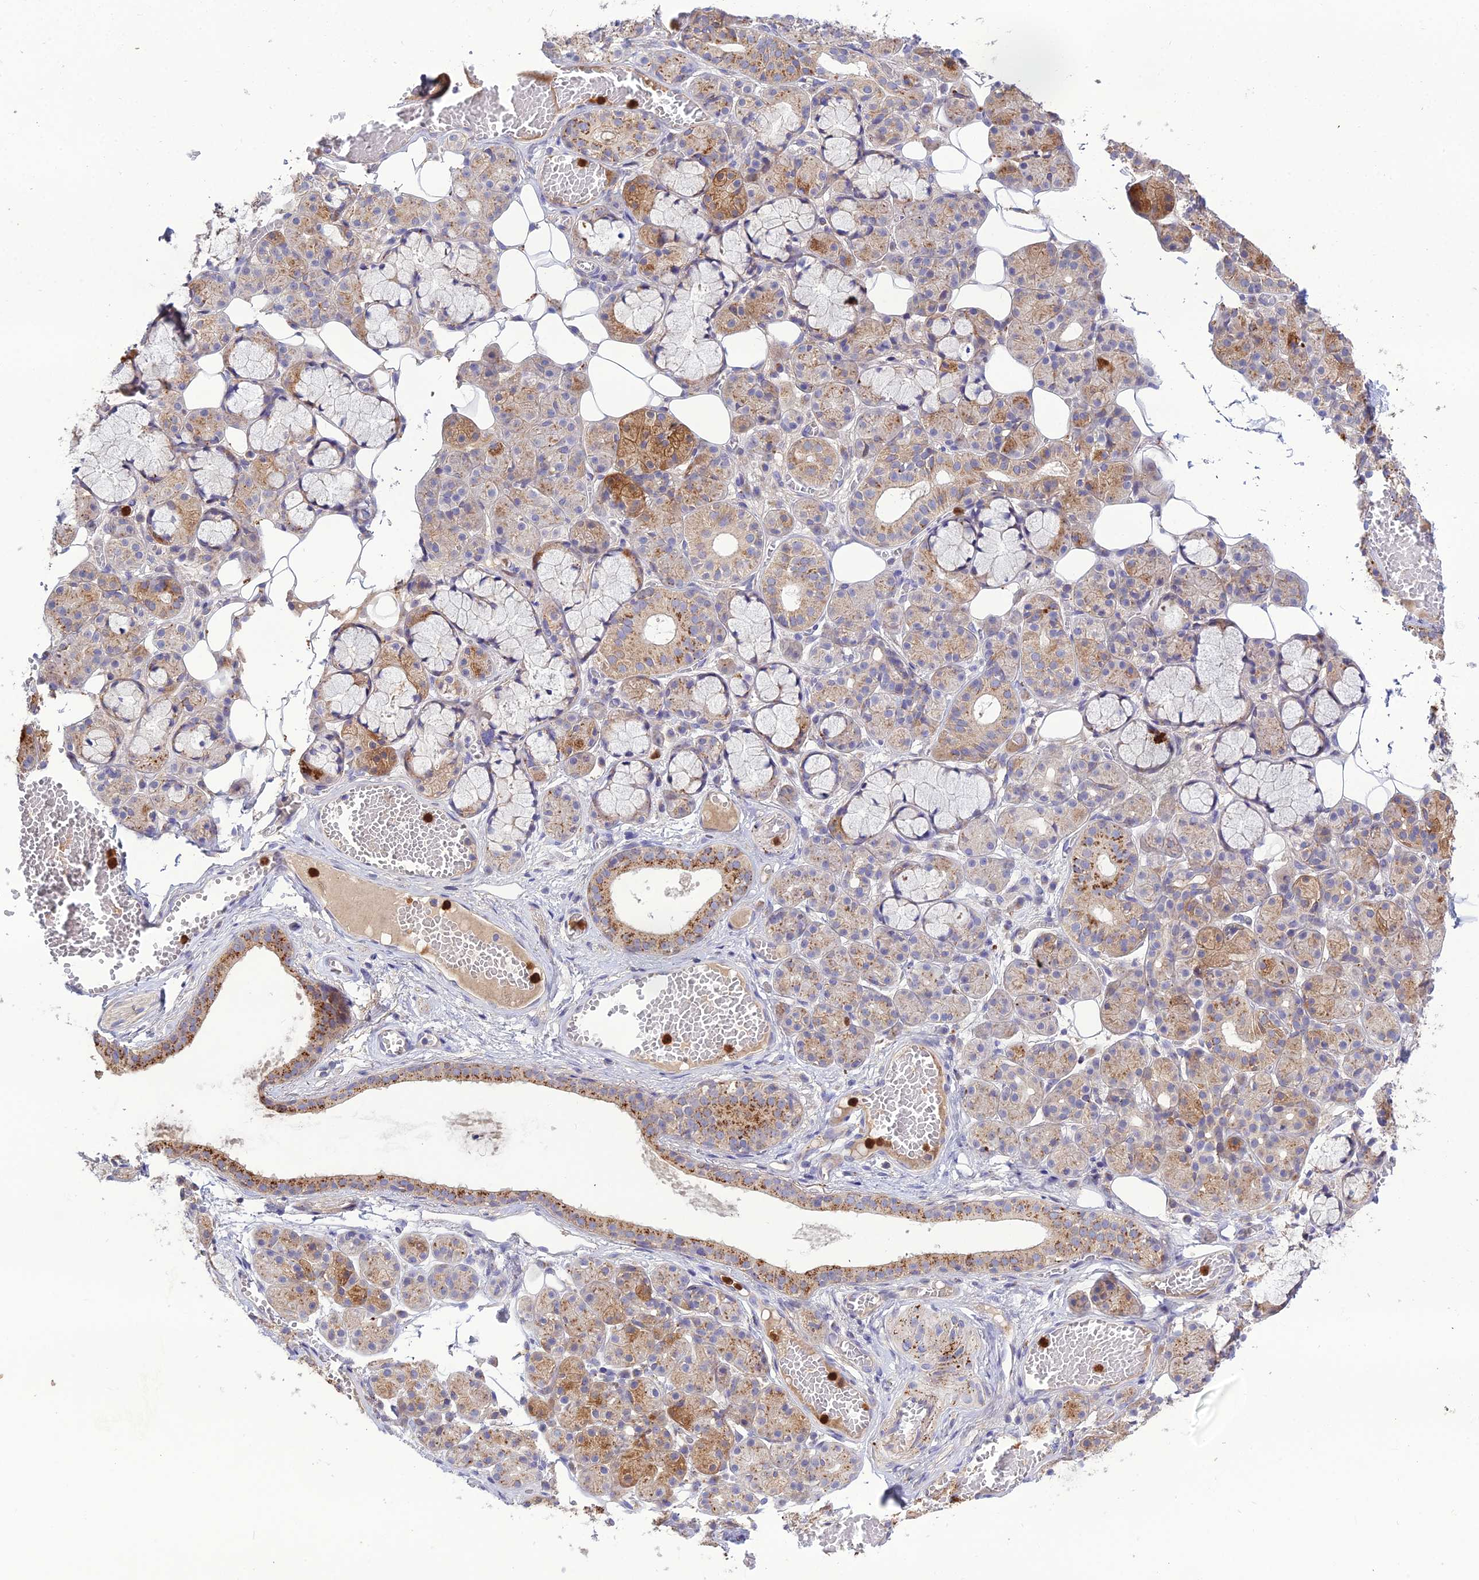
{"staining": {"intensity": "moderate", "quantity": "25%-75%", "location": "cytoplasmic/membranous"}, "tissue": "salivary gland", "cell_type": "Glandular cells", "image_type": "normal", "snomed": [{"axis": "morphology", "description": "Normal tissue, NOS"}, {"axis": "topography", "description": "Salivary gland"}], "caption": "Normal salivary gland reveals moderate cytoplasmic/membranous expression in about 25%-75% of glandular cells, visualized by immunohistochemistry.", "gene": "EID2", "patient": {"sex": "male", "age": 63}}